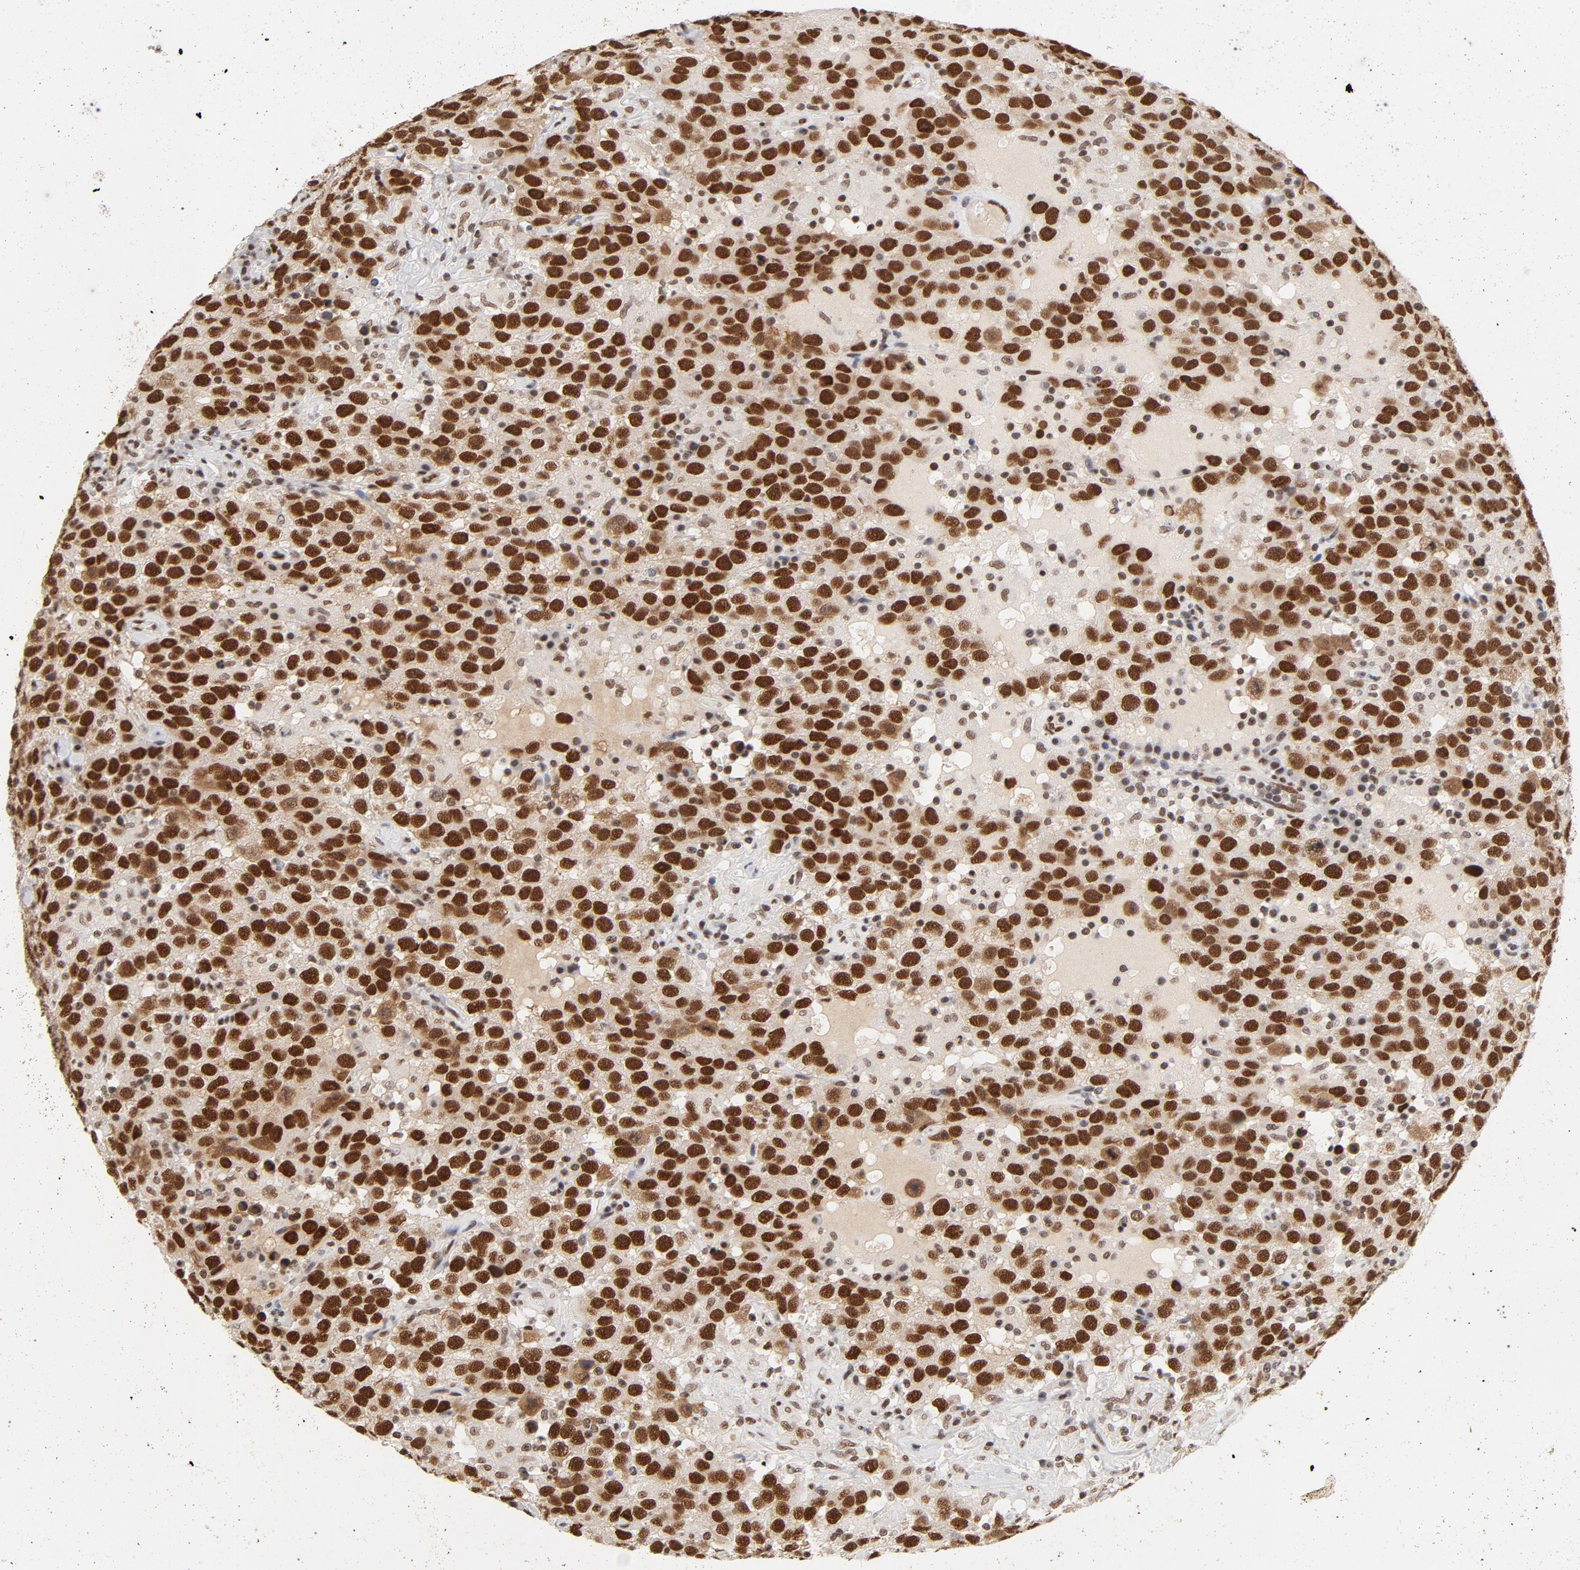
{"staining": {"intensity": "strong", "quantity": ">75%", "location": "nuclear"}, "tissue": "testis cancer", "cell_type": "Tumor cells", "image_type": "cancer", "snomed": [{"axis": "morphology", "description": "Seminoma, NOS"}, {"axis": "topography", "description": "Testis"}], "caption": "This histopathology image exhibits IHC staining of human testis cancer (seminoma), with high strong nuclear staining in approximately >75% of tumor cells.", "gene": "TP53BP1", "patient": {"sex": "male", "age": 41}}